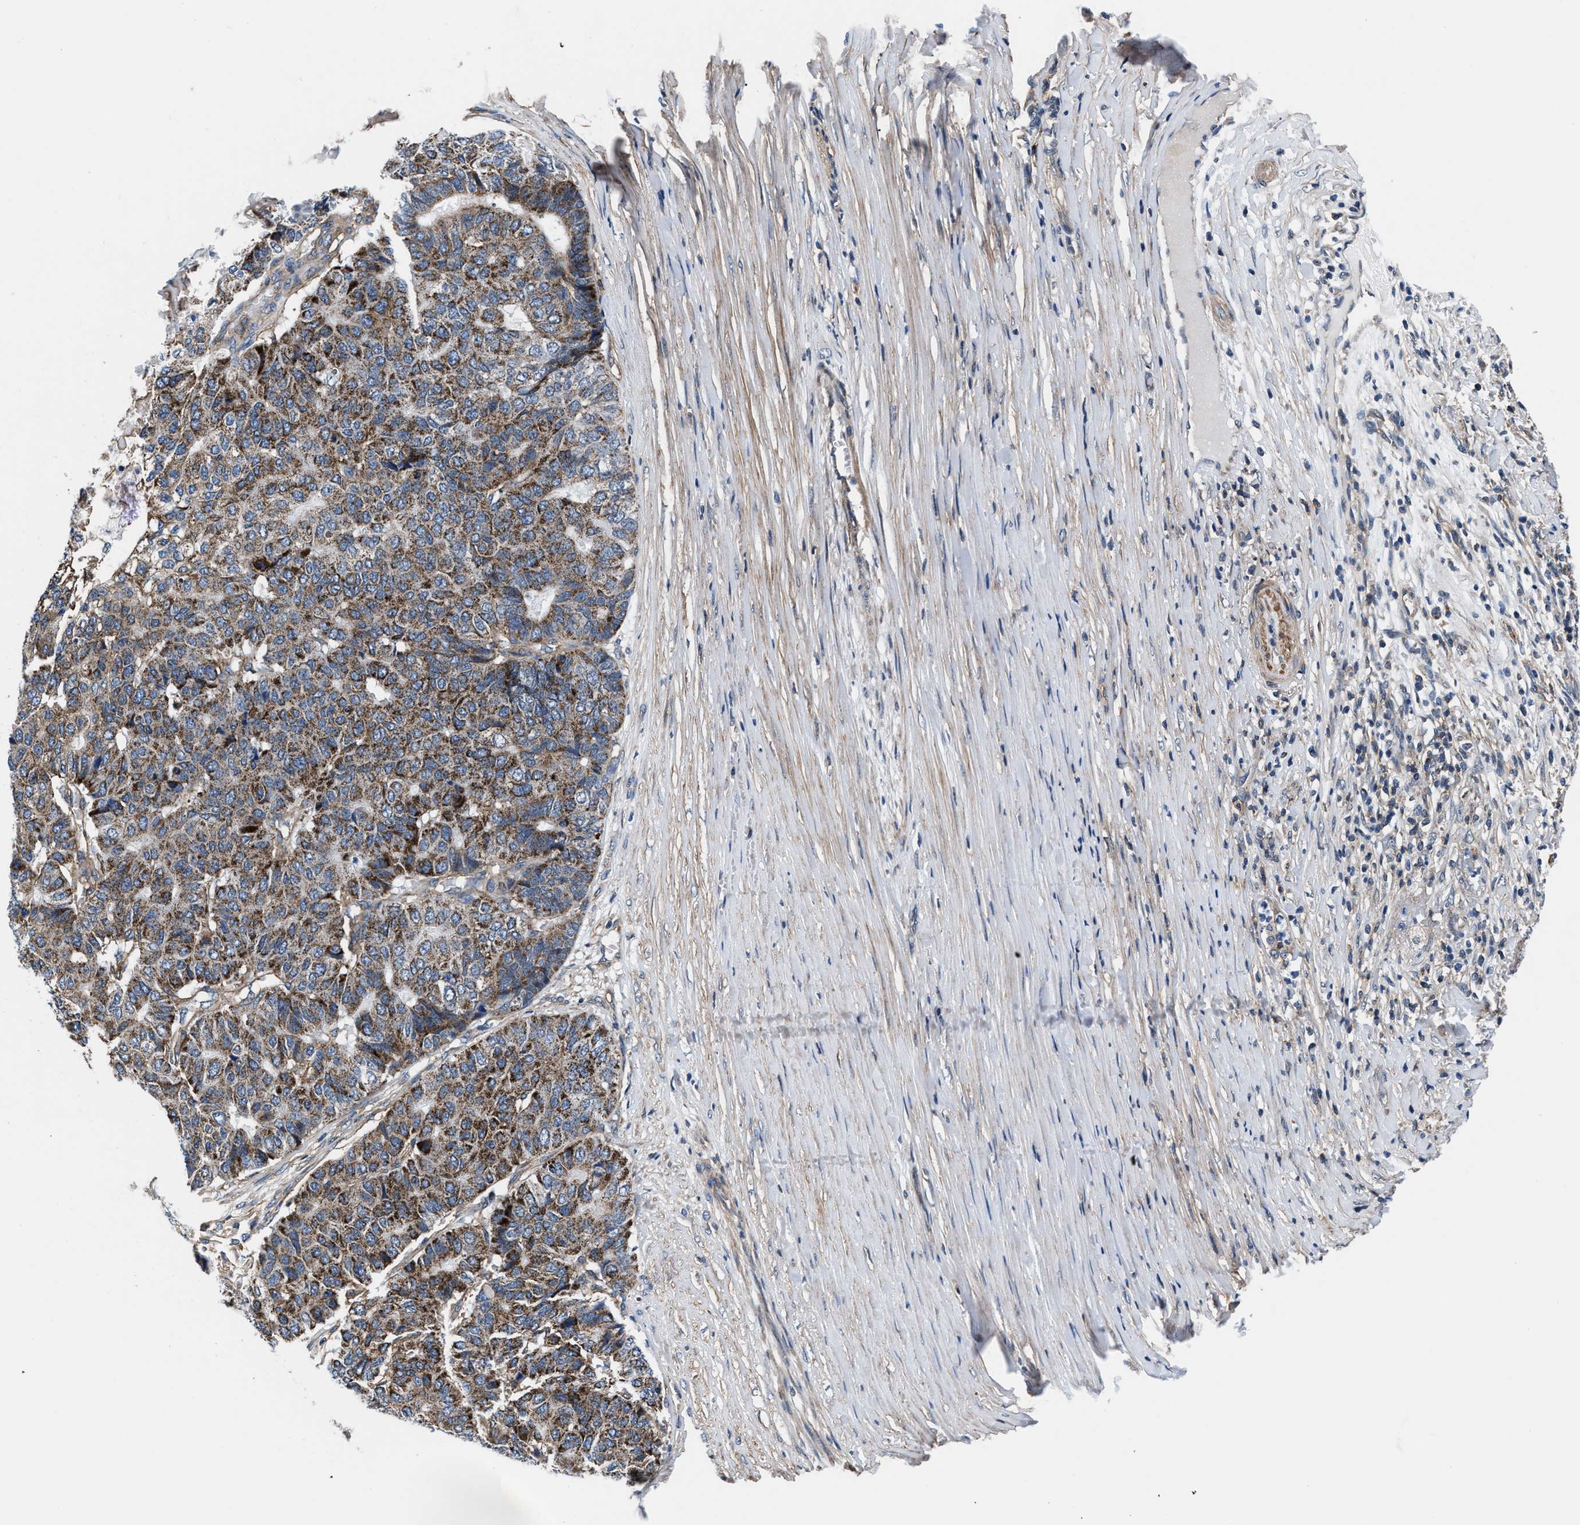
{"staining": {"intensity": "moderate", "quantity": ">75%", "location": "cytoplasmic/membranous"}, "tissue": "pancreatic cancer", "cell_type": "Tumor cells", "image_type": "cancer", "snomed": [{"axis": "morphology", "description": "Adenocarcinoma, NOS"}, {"axis": "topography", "description": "Pancreas"}], "caption": "Adenocarcinoma (pancreatic) stained with DAB (3,3'-diaminobenzidine) immunohistochemistry displays medium levels of moderate cytoplasmic/membranous staining in approximately >75% of tumor cells.", "gene": "NKTR", "patient": {"sex": "male", "age": 50}}